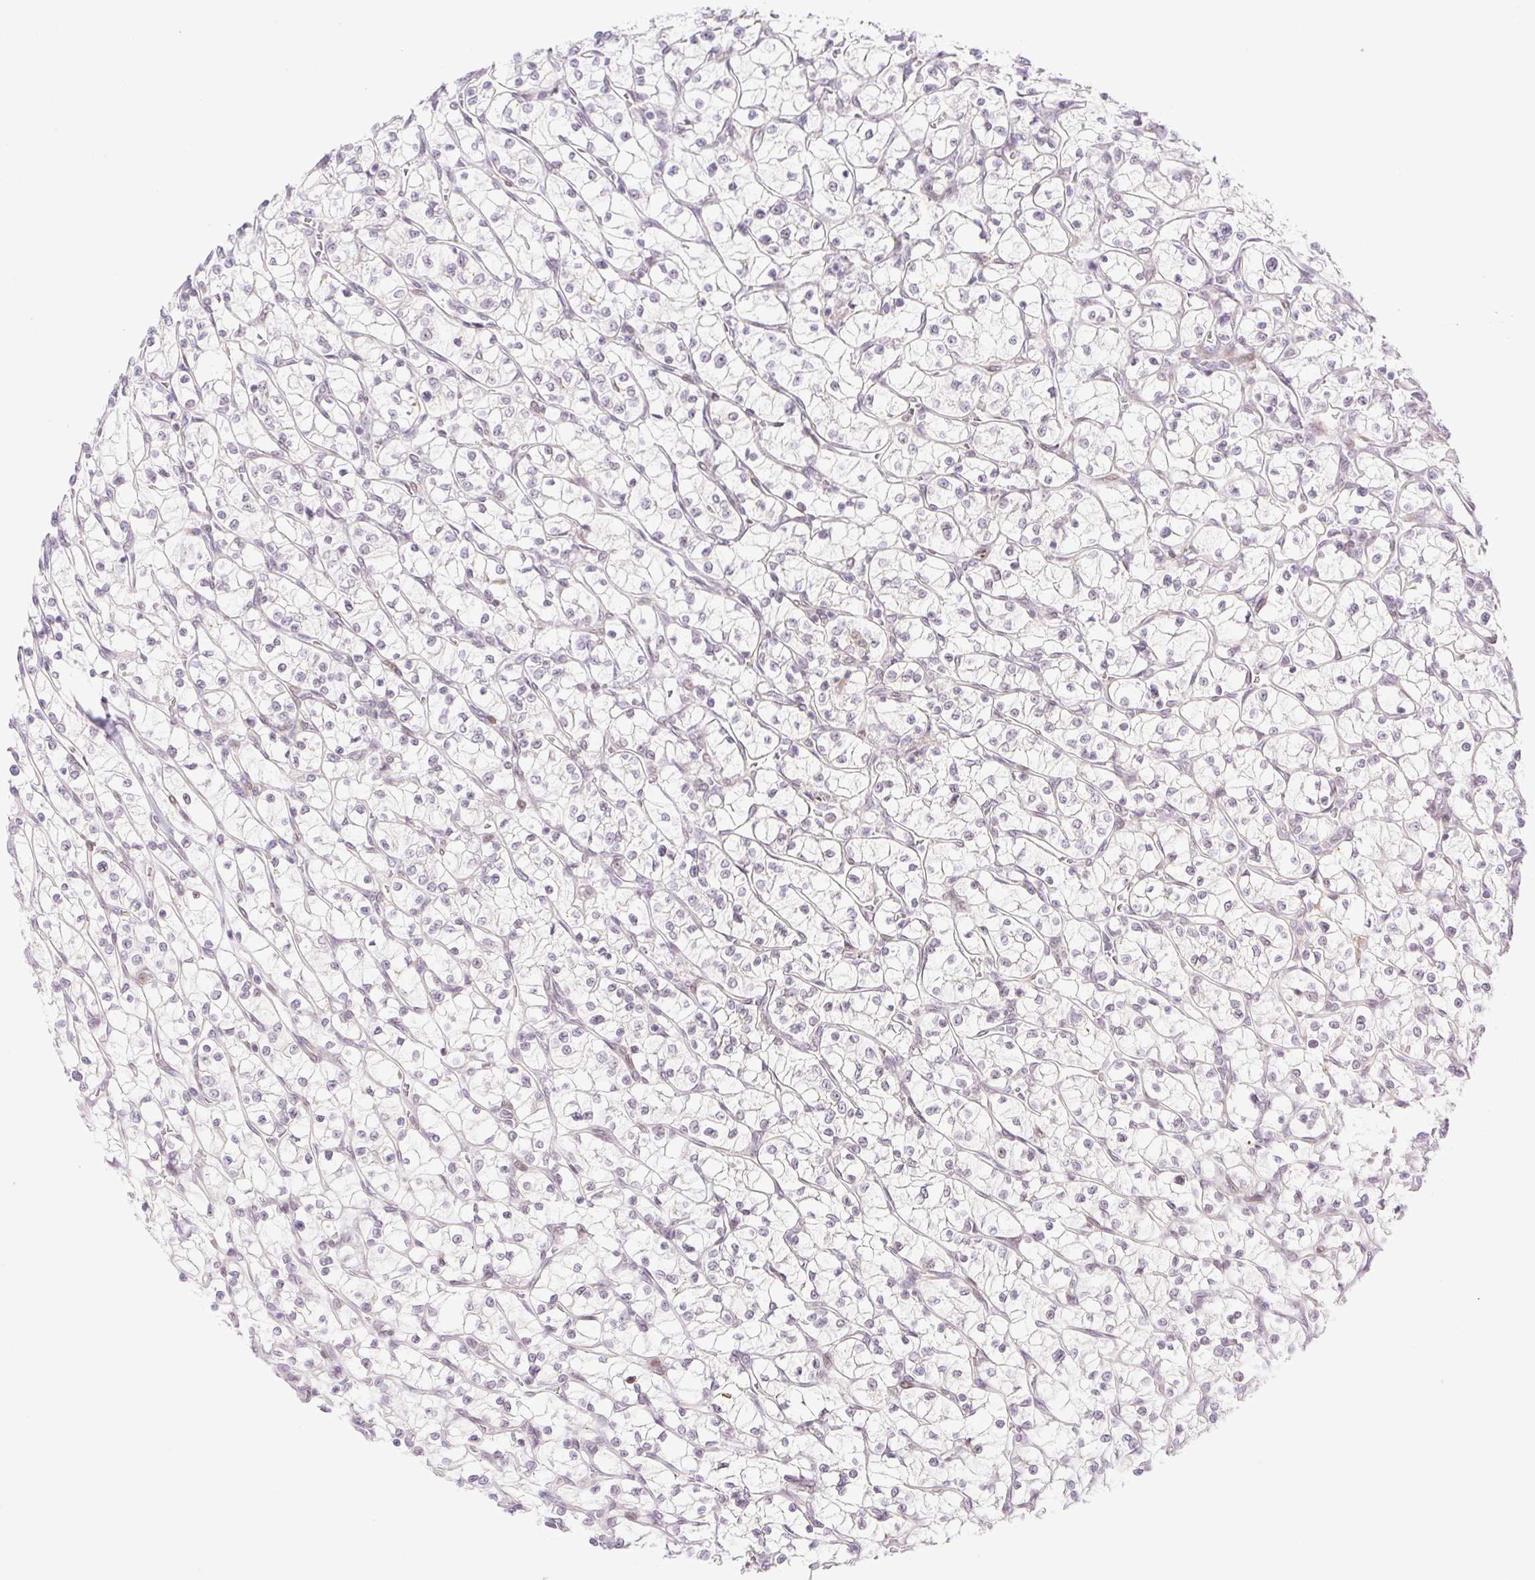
{"staining": {"intensity": "negative", "quantity": "none", "location": "none"}, "tissue": "renal cancer", "cell_type": "Tumor cells", "image_type": "cancer", "snomed": [{"axis": "morphology", "description": "Adenocarcinoma, NOS"}, {"axis": "topography", "description": "Kidney"}], "caption": "A histopathology image of renal cancer stained for a protein demonstrates no brown staining in tumor cells.", "gene": "ZFP41", "patient": {"sex": "female", "age": 64}}